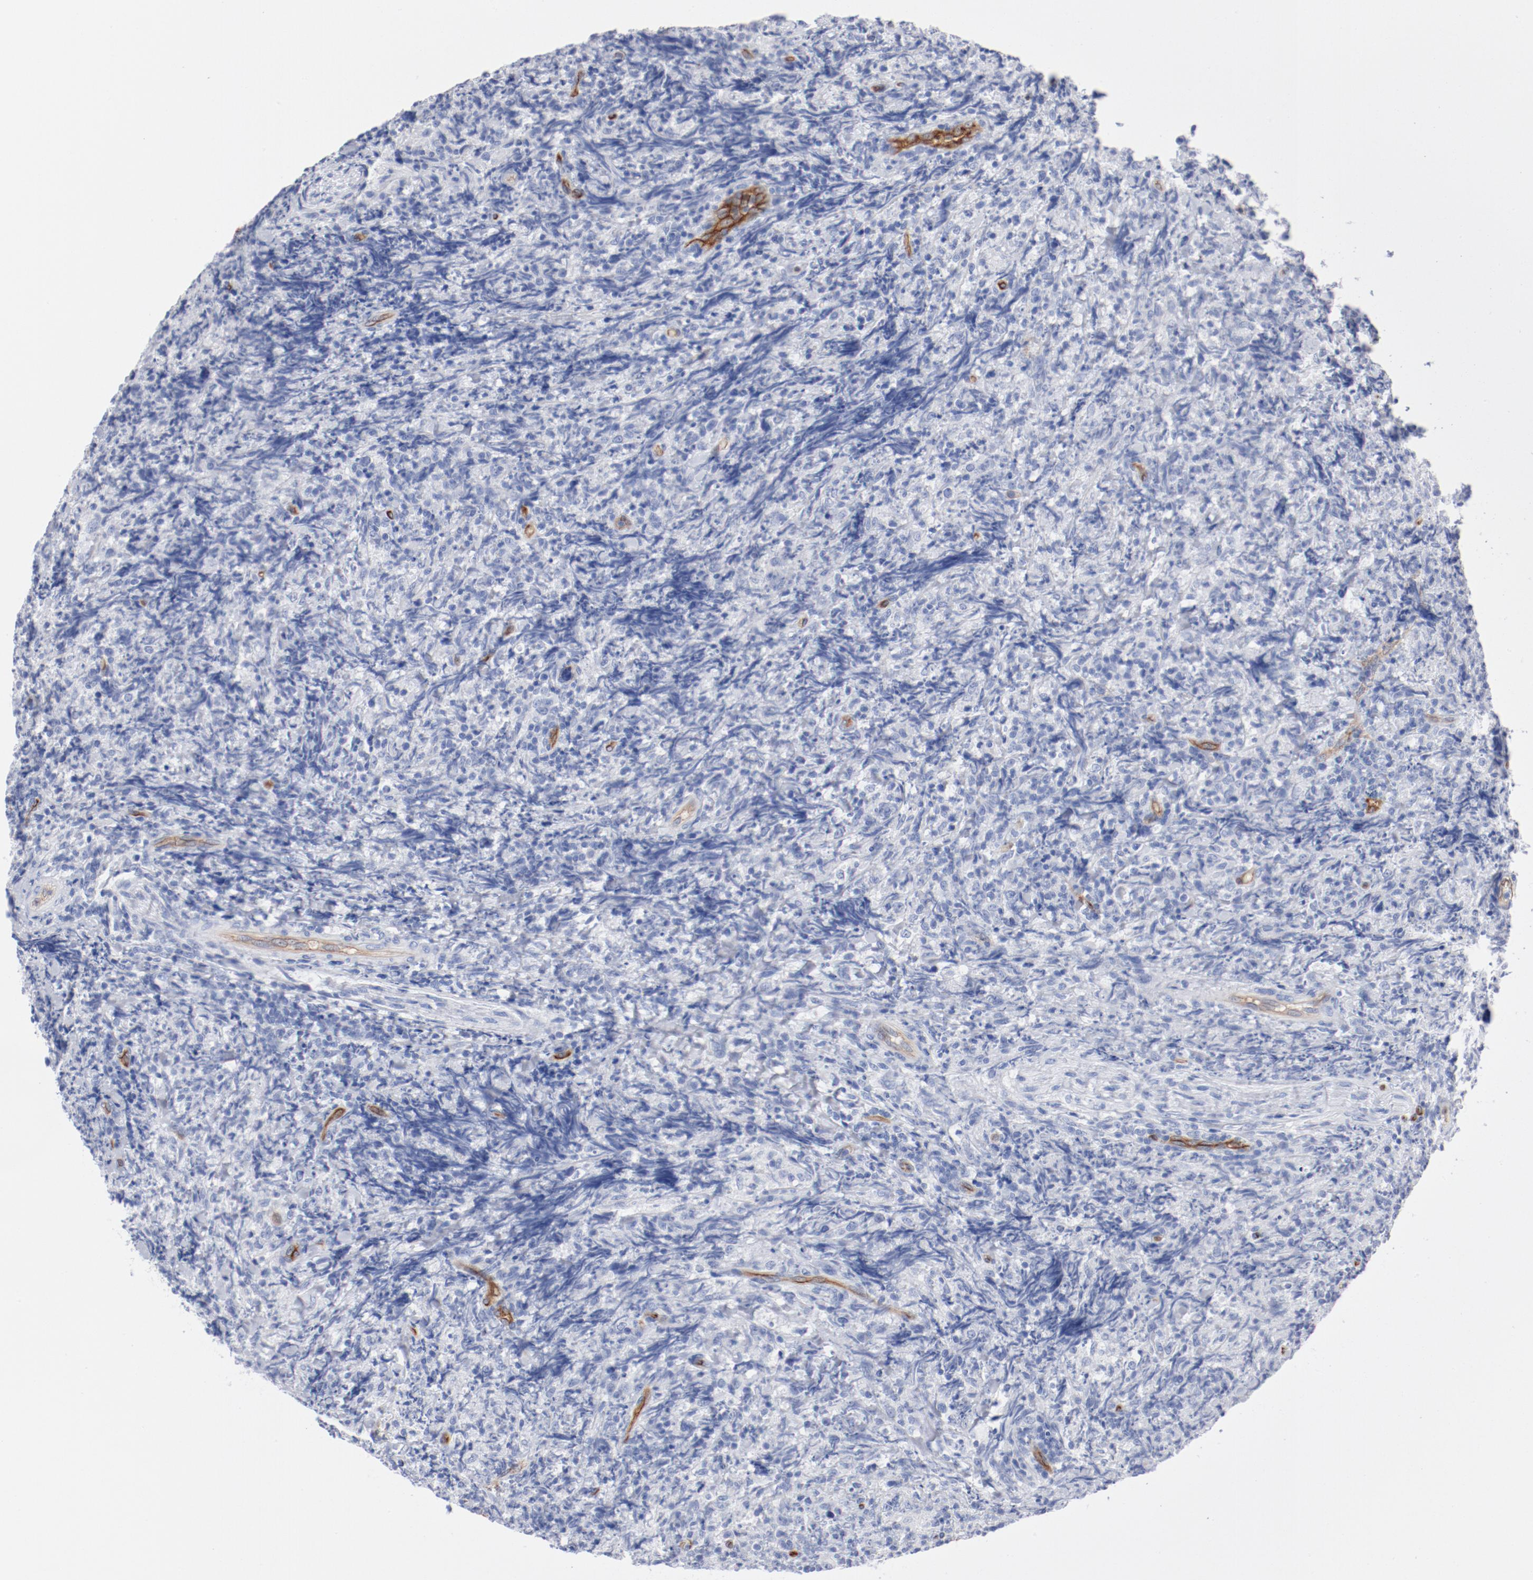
{"staining": {"intensity": "negative", "quantity": "none", "location": "none"}, "tissue": "lymphoma", "cell_type": "Tumor cells", "image_type": "cancer", "snomed": [{"axis": "morphology", "description": "Malignant lymphoma, non-Hodgkin's type, High grade"}, {"axis": "topography", "description": "Tonsil"}], "caption": "This is an immunohistochemistry photomicrograph of lymphoma. There is no staining in tumor cells.", "gene": "SHANK3", "patient": {"sex": "female", "age": 36}}